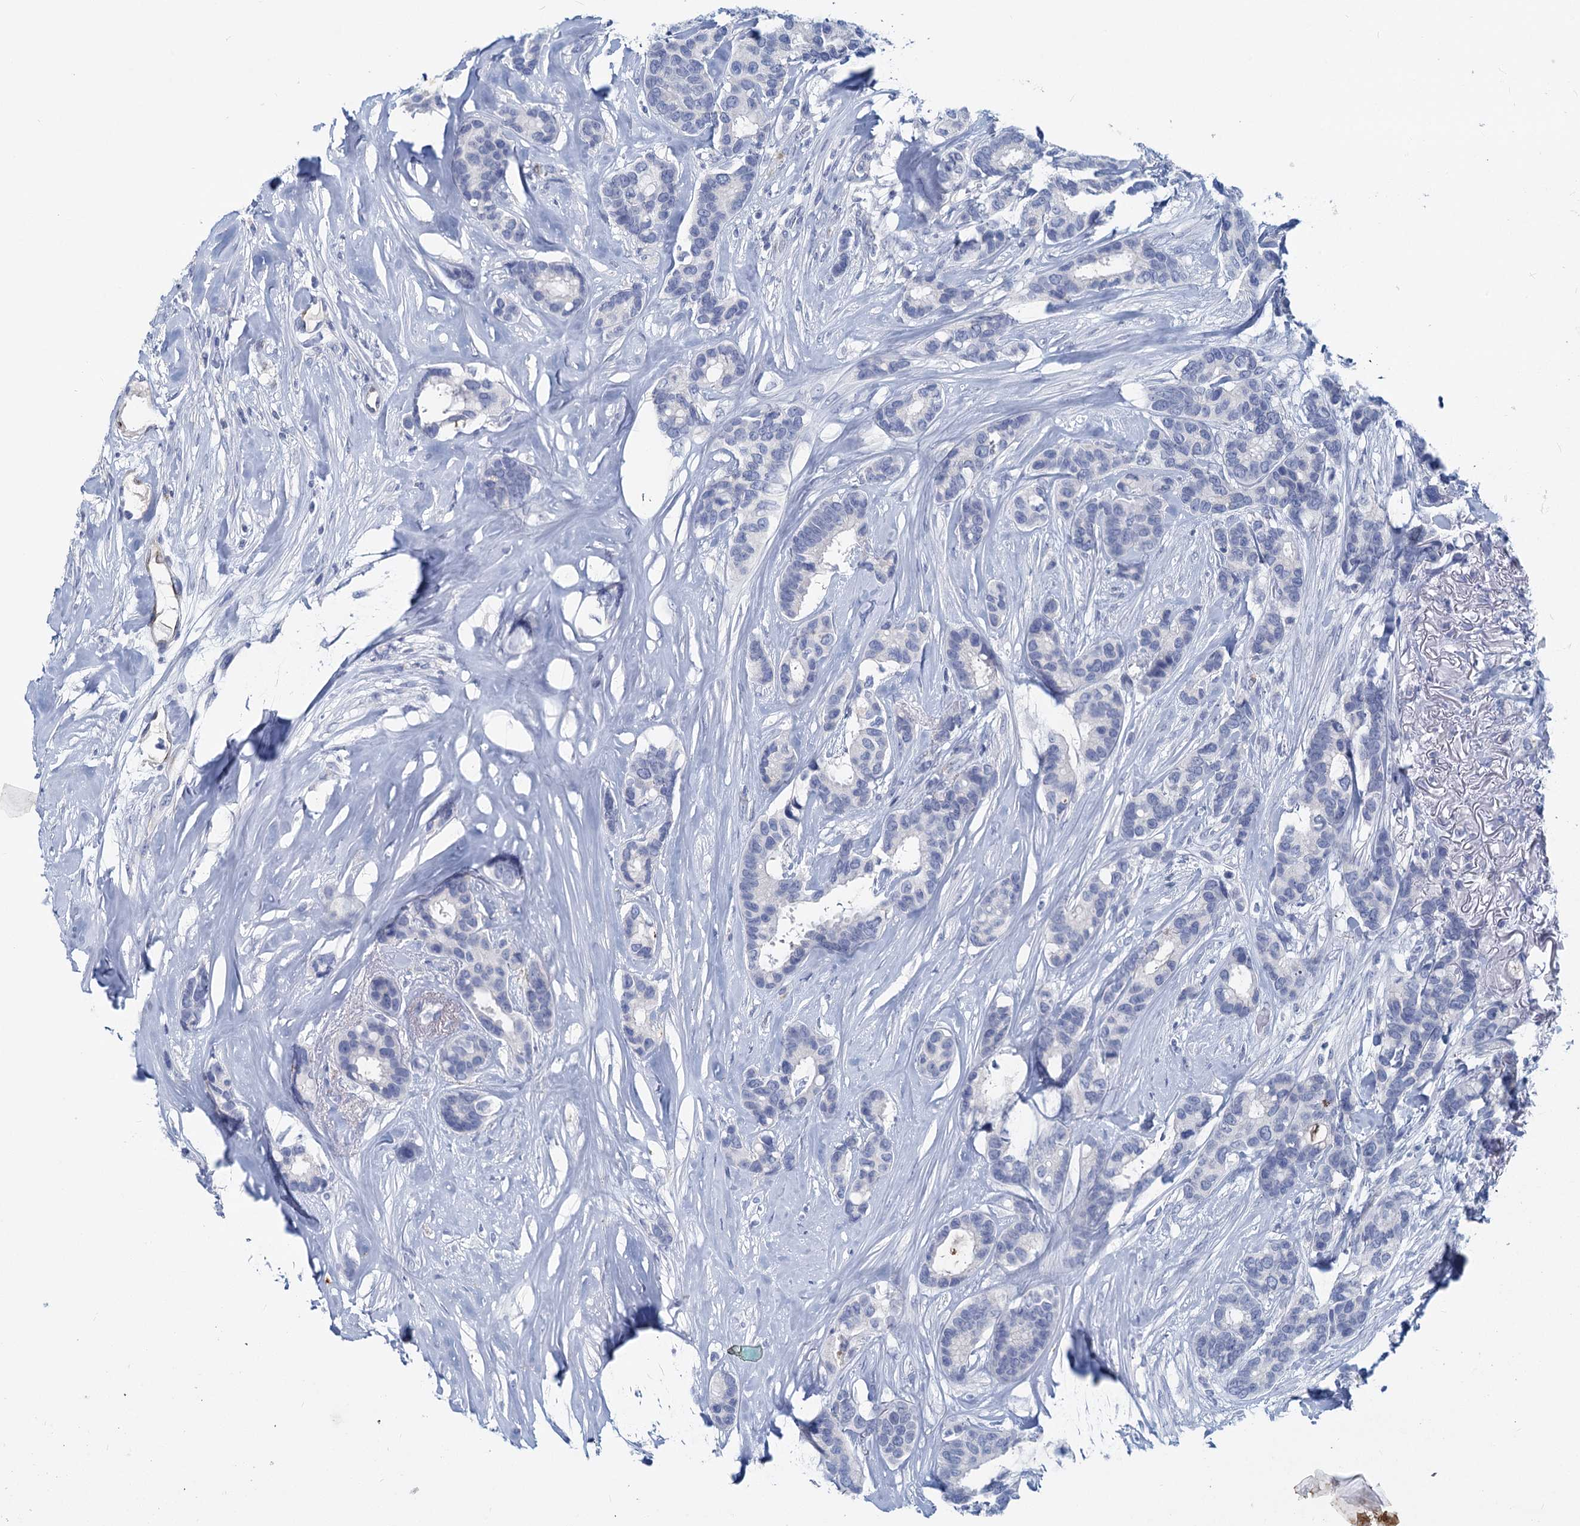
{"staining": {"intensity": "negative", "quantity": "none", "location": "none"}, "tissue": "breast cancer", "cell_type": "Tumor cells", "image_type": "cancer", "snomed": [{"axis": "morphology", "description": "Duct carcinoma"}, {"axis": "topography", "description": "Breast"}], "caption": "The immunohistochemistry (IHC) histopathology image has no significant positivity in tumor cells of breast cancer (intraductal carcinoma) tissue. Nuclei are stained in blue.", "gene": "INSC", "patient": {"sex": "female", "age": 87}}